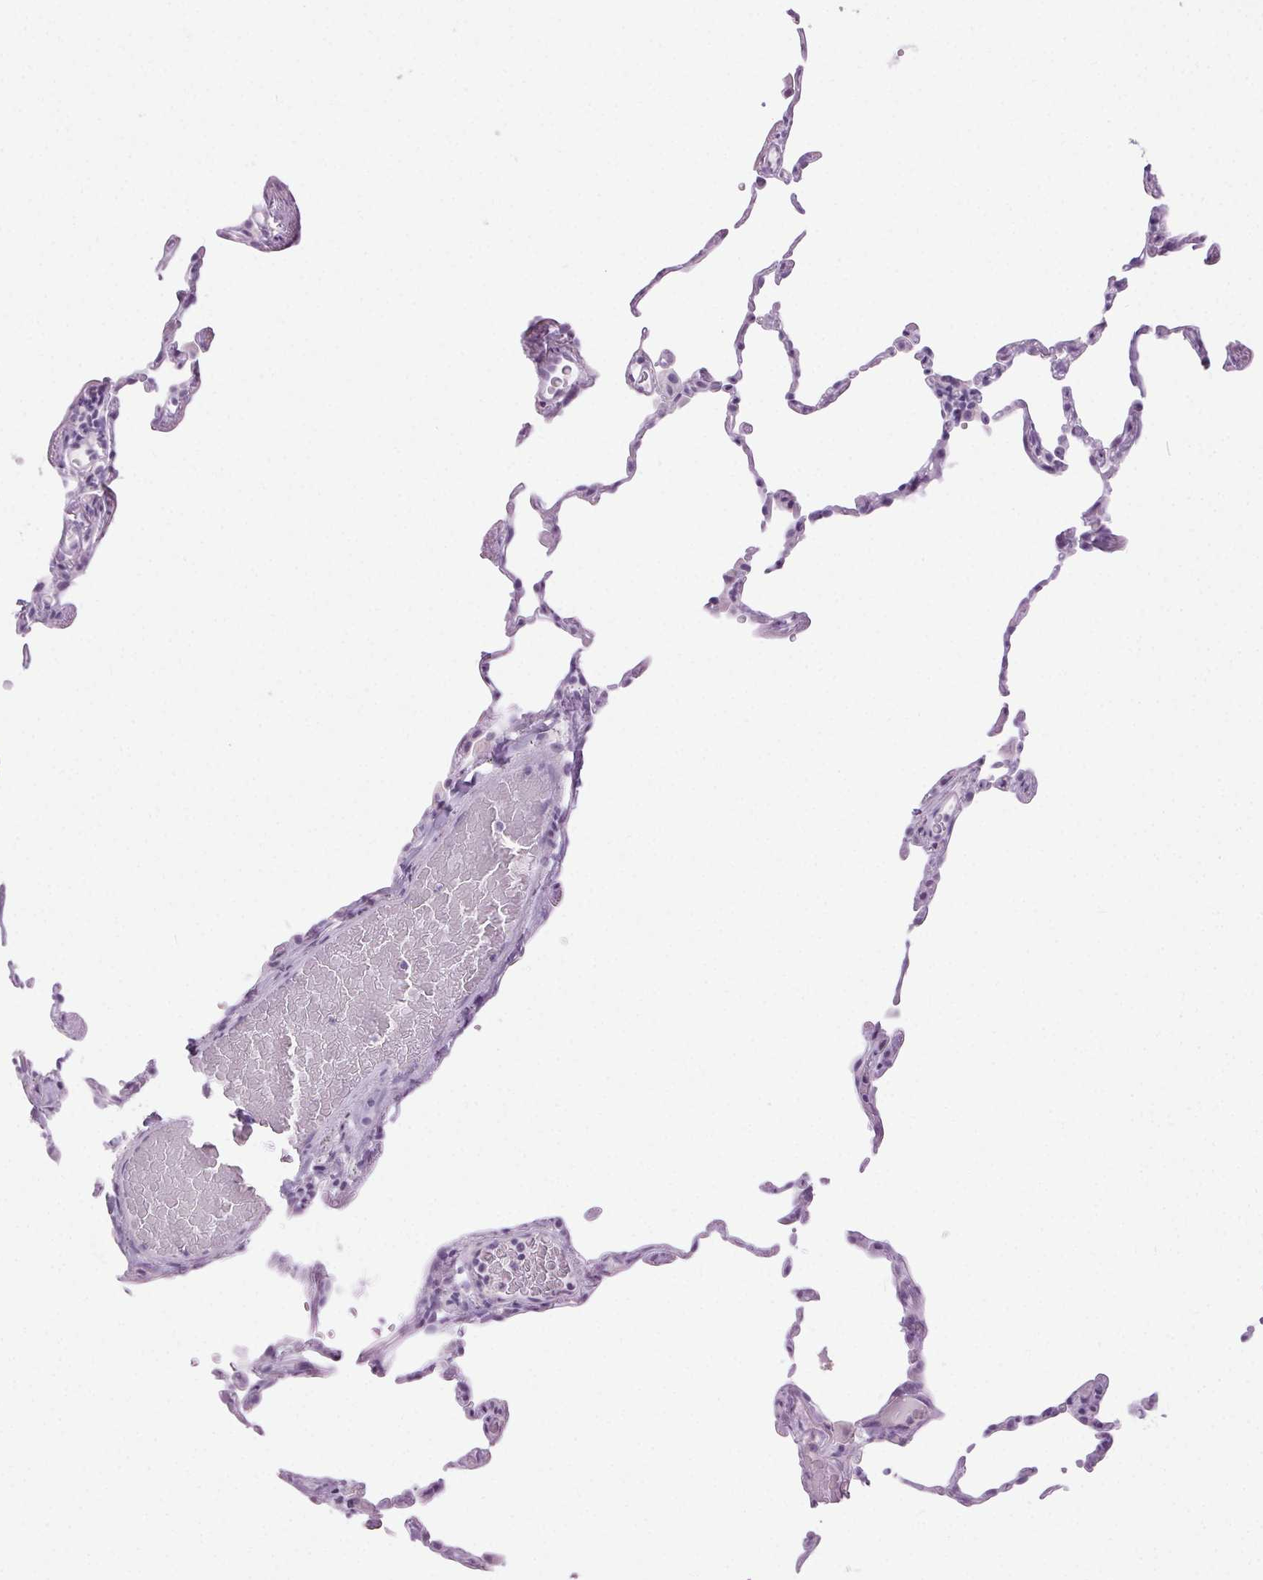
{"staining": {"intensity": "negative", "quantity": "none", "location": "none"}, "tissue": "lung", "cell_type": "Alveolar cells", "image_type": "normal", "snomed": [{"axis": "morphology", "description": "Normal tissue, NOS"}, {"axis": "topography", "description": "Lung"}], "caption": "Immunohistochemistry micrograph of normal lung: human lung stained with DAB demonstrates no significant protein staining in alveolar cells.", "gene": "BEND2", "patient": {"sex": "female", "age": 57}}